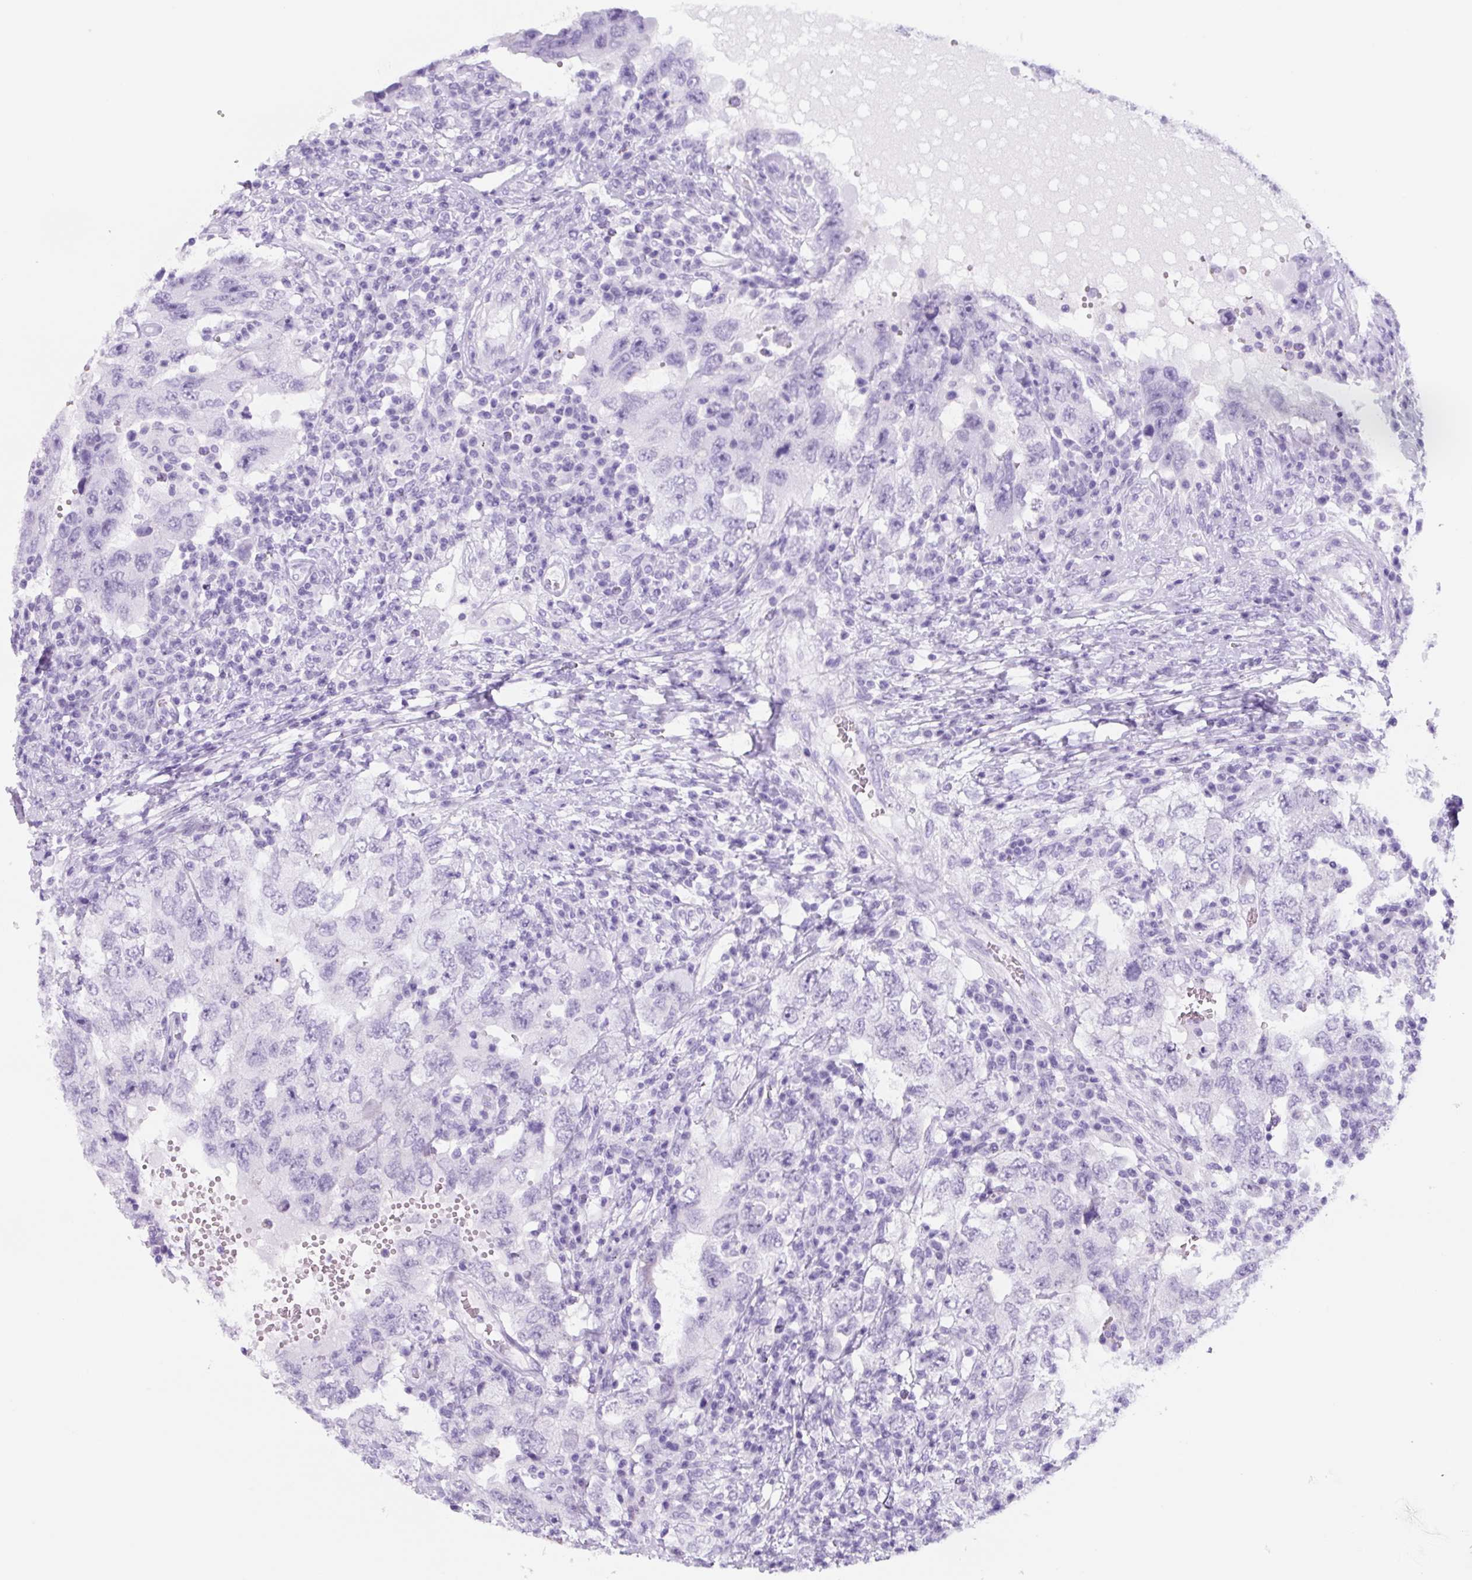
{"staining": {"intensity": "negative", "quantity": "none", "location": "none"}, "tissue": "testis cancer", "cell_type": "Tumor cells", "image_type": "cancer", "snomed": [{"axis": "morphology", "description": "Carcinoma, Embryonal, NOS"}, {"axis": "topography", "description": "Testis"}], "caption": "A photomicrograph of human embryonal carcinoma (testis) is negative for staining in tumor cells.", "gene": "TNFRSF8", "patient": {"sex": "male", "age": 26}}